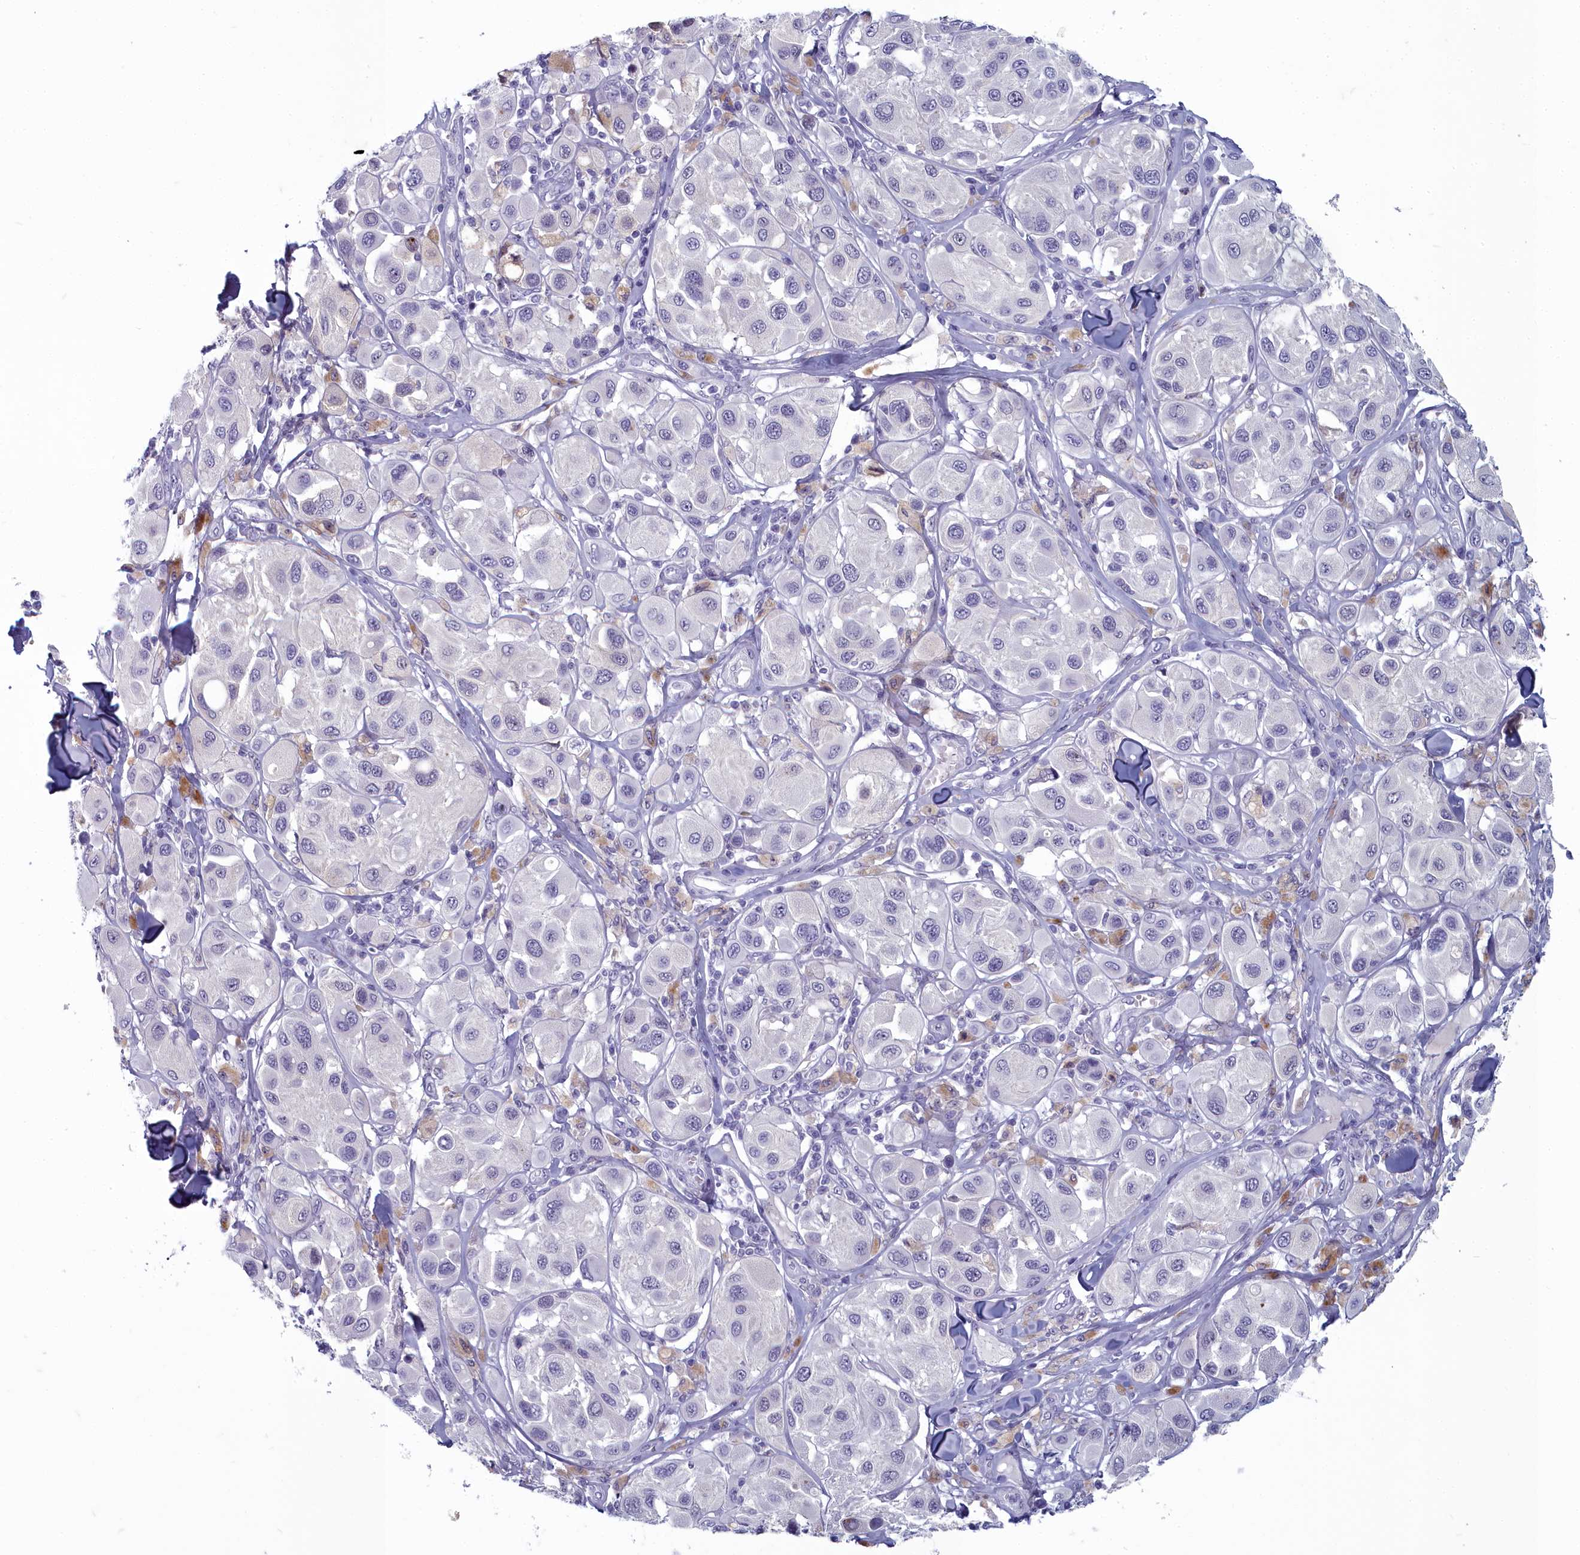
{"staining": {"intensity": "negative", "quantity": "none", "location": "none"}, "tissue": "melanoma", "cell_type": "Tumor cells", "image_type": "cancer", "snomed": [{"axis": "morphology", "description": "Malignant melanoma, Metastatic site"}, {"axis": "topography", "description": "Skin"}], "caption": "Immunohistochemical staining of melanoma exhibits no significant staining in tumor cells.", "gene": "INSYN2A", "patient": {"sex": "male", "age": 41}}